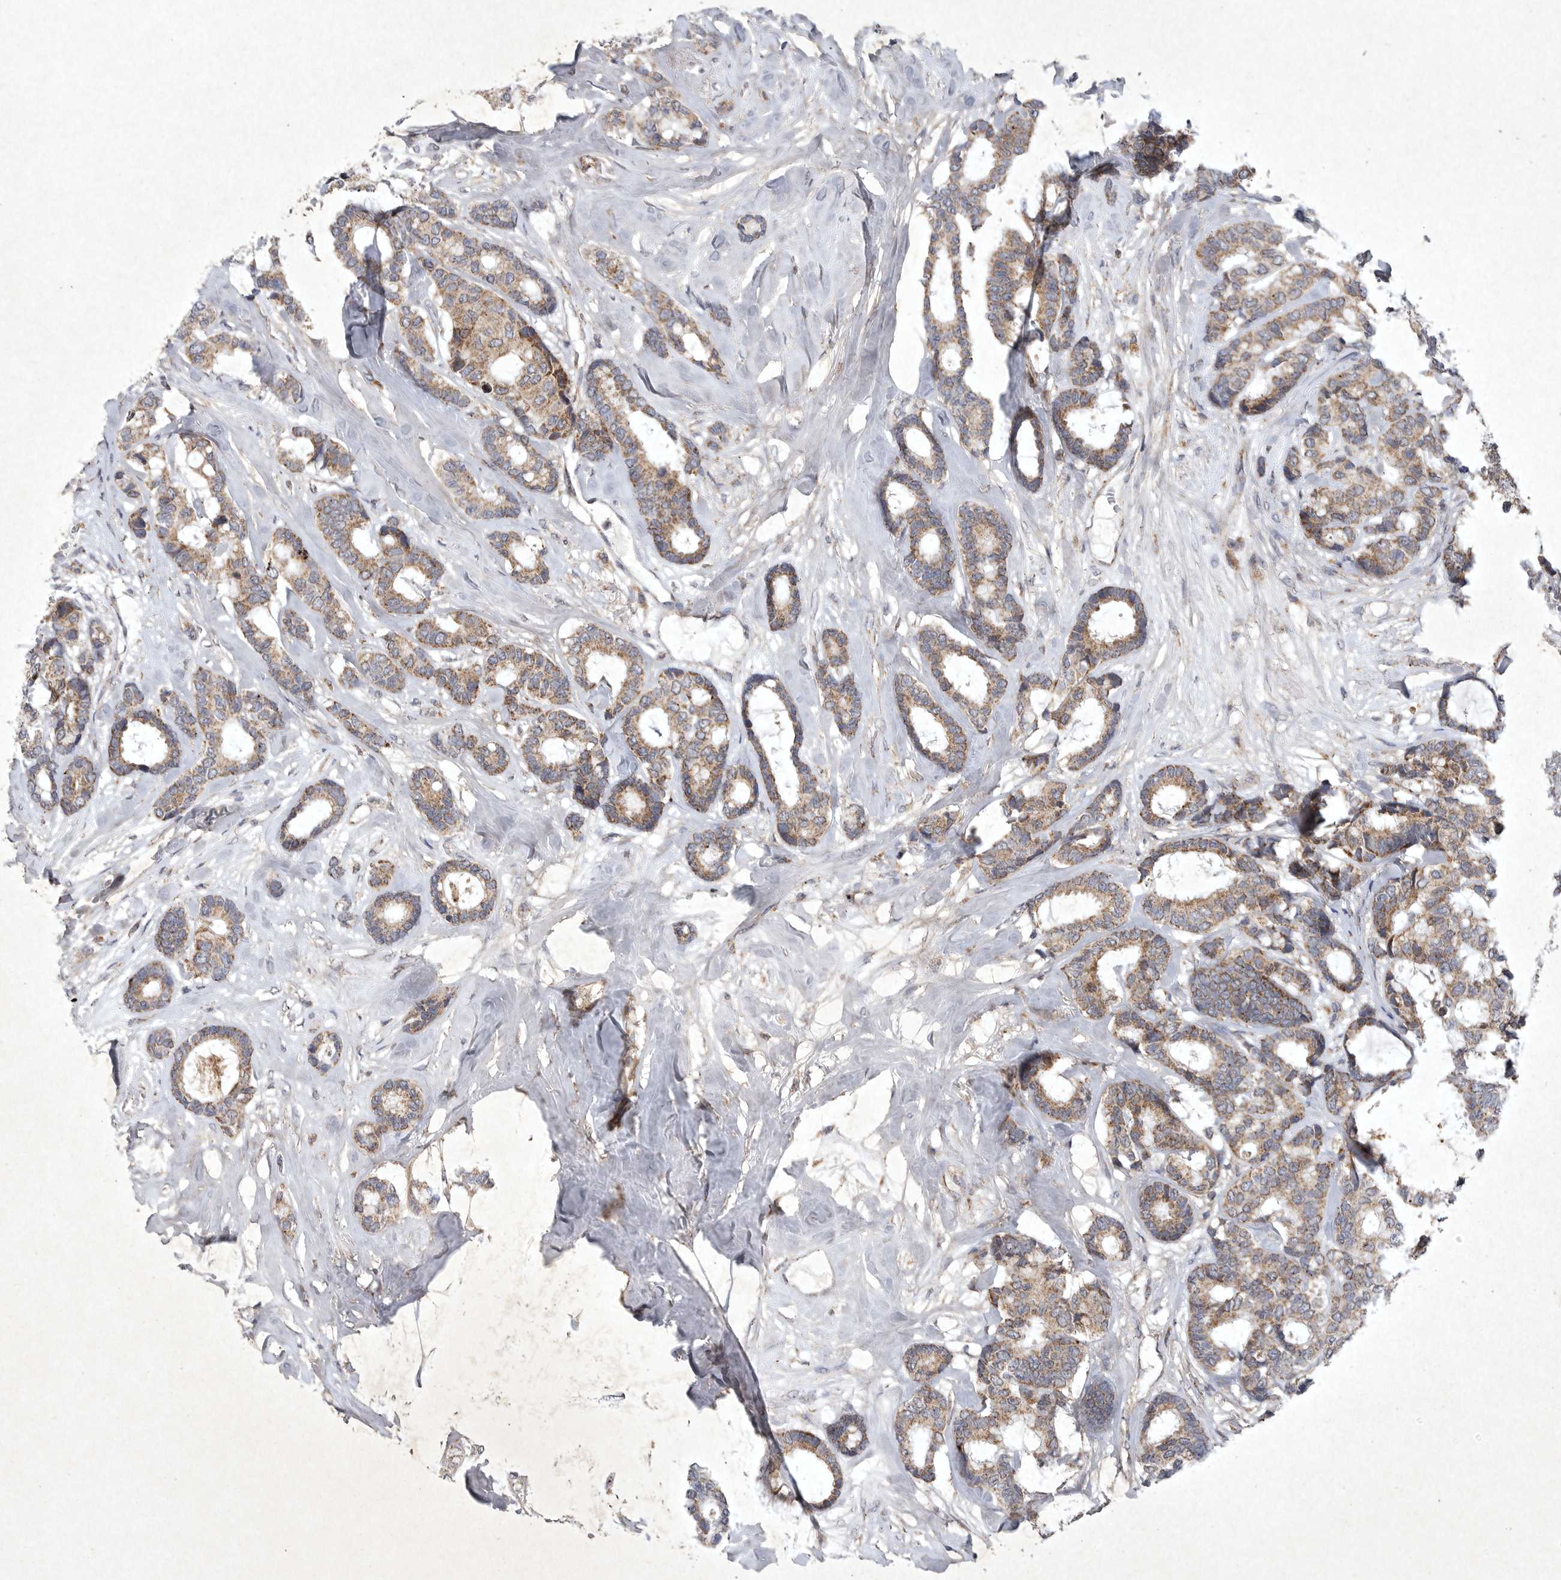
{"staining": {"intensity": "moderate", "quantity": ">75%", "location": "cytoplasmic/membranous"}, "tissue": "breast cancer", "cell_type": "Tumor cells", "image_type": "cancer", "snomed": [{"axis": "morphology", "description": "Duct carcinoma"}, {"axis": "topography", "description": "Breast"}], "caption": "Invasive ductal carcinoma (breast) stained for a protein demonstrates moderate cytoplasmic/membranous positivity in tumor cells. (IHC, brightfield microscopy, high magnification).", "gene": "DDR1", "patient": {"sex": "female", "age": 87}}